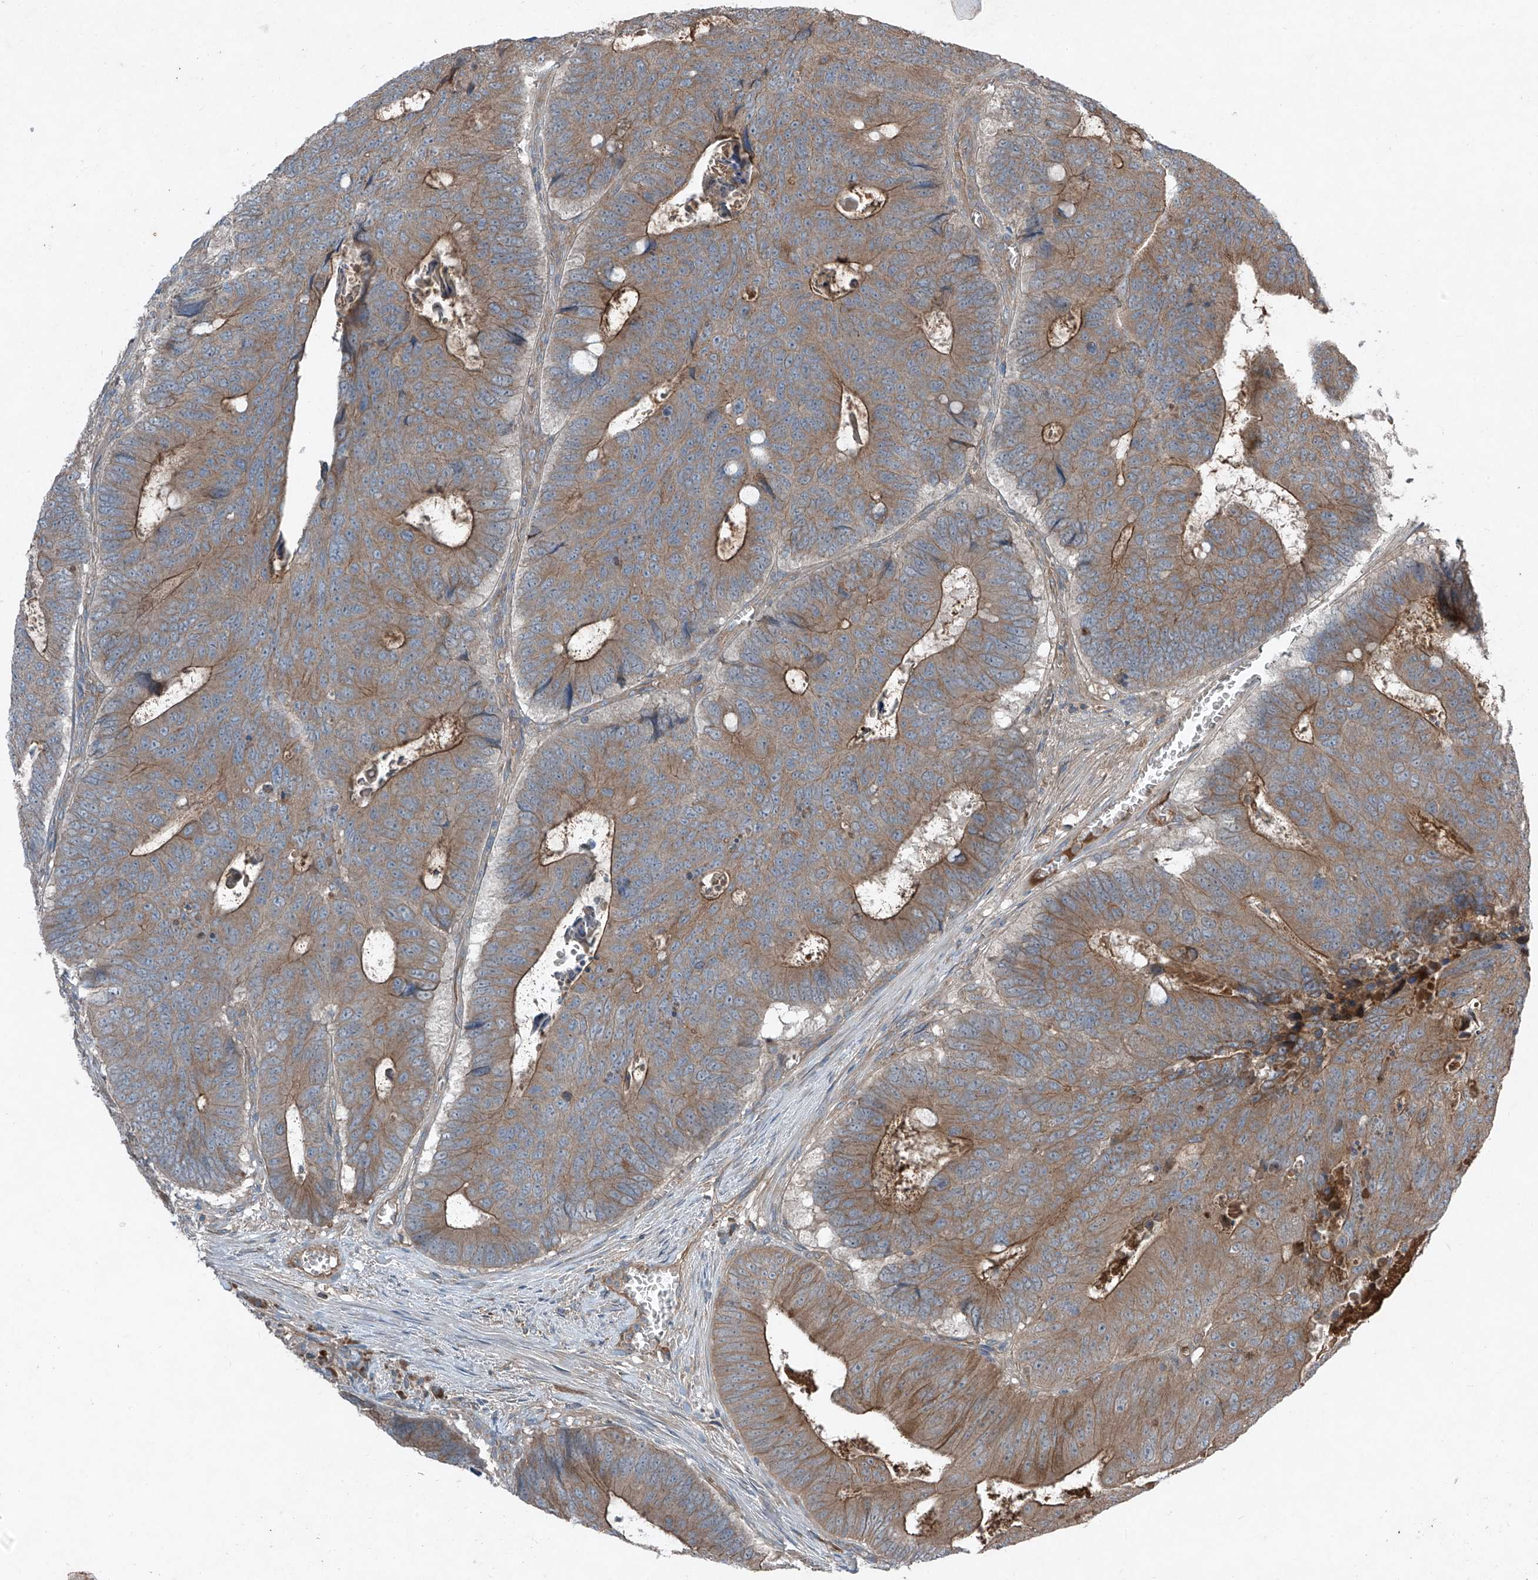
{"staining": {"intensity": "moderate", "quantity": ">75%", "location": "cytoplasmic/membranous"}, "tissue": "colorectal cancer", "cell_type": "Tumor cells", "image_type": "cancer", "snomed": [{"axis": "morphology", "description": "Adenocarcinoma, NOS"}, {"axis": "topography", "description": "Colon"}], "caption": "A photomicrograph of human colorectal adenocarcinoma stained for a protein exhibits moderate cytoplasmic/membranous brown staining in tumor cells.", "gene": "FOXRED2", "patient": {"sex": "male", "age": 87}}